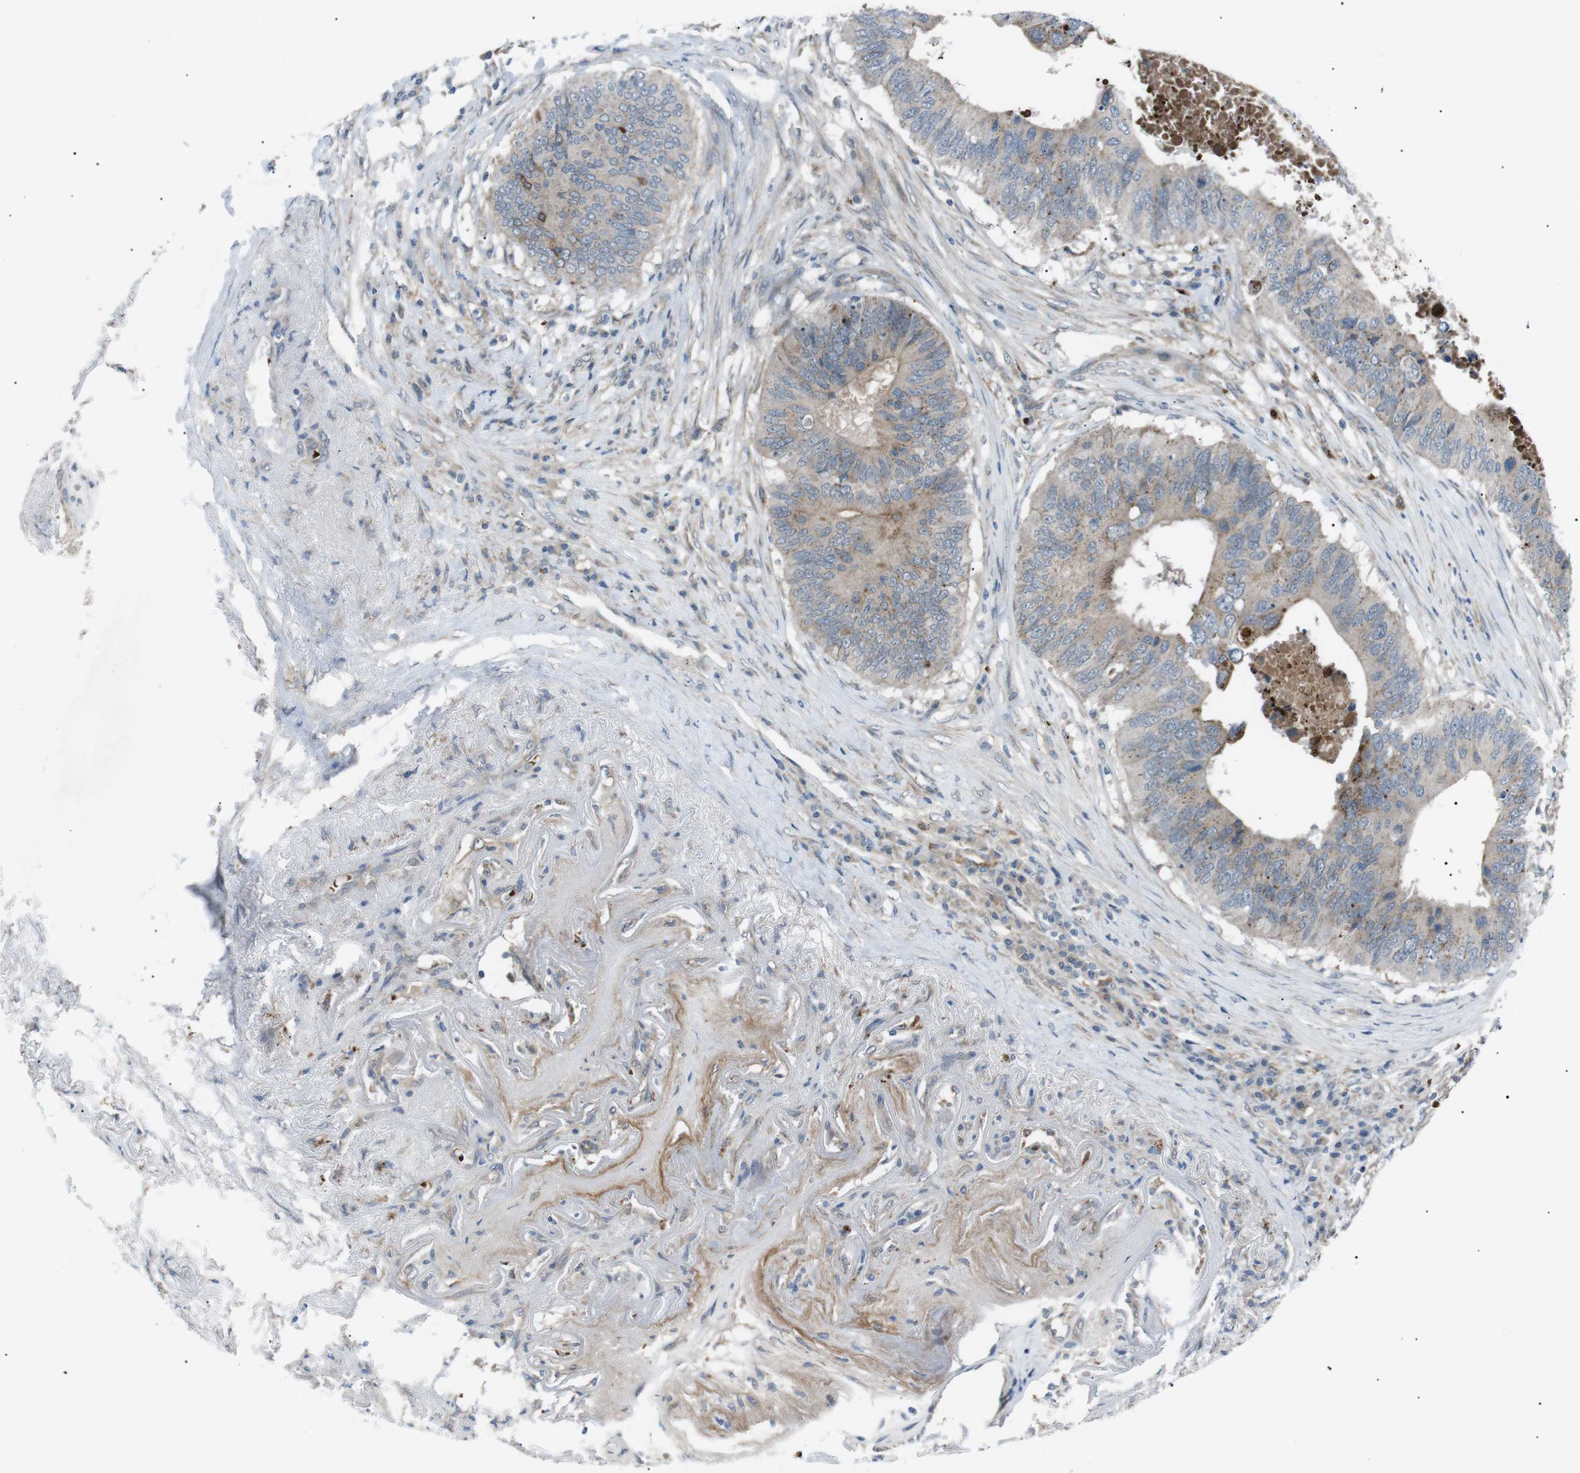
{"staining": {"intensity": "weak", "quantity": "<25%", "location": "cytoplasmic/membranous"}, "tissue": "colorectal cancer", "cell_type": "Tumor cells", "image_type": "cancer", "snomed": [{"axis": "morphology", "description": "Adenocarcinoma, NOS"}, {"axis": "topography", "description": "Colon"}], "caption": "High magnification brightfield microscopy of colorectal adenocarcinoma stained with DAB (3,3'-diaminobenzidine) (brown) and counterstained with hematoxylin (blue): tumor cells show no significant expression.", "gene": "B4GALNT2", "patient": {"sex": "male", "age": 71}}